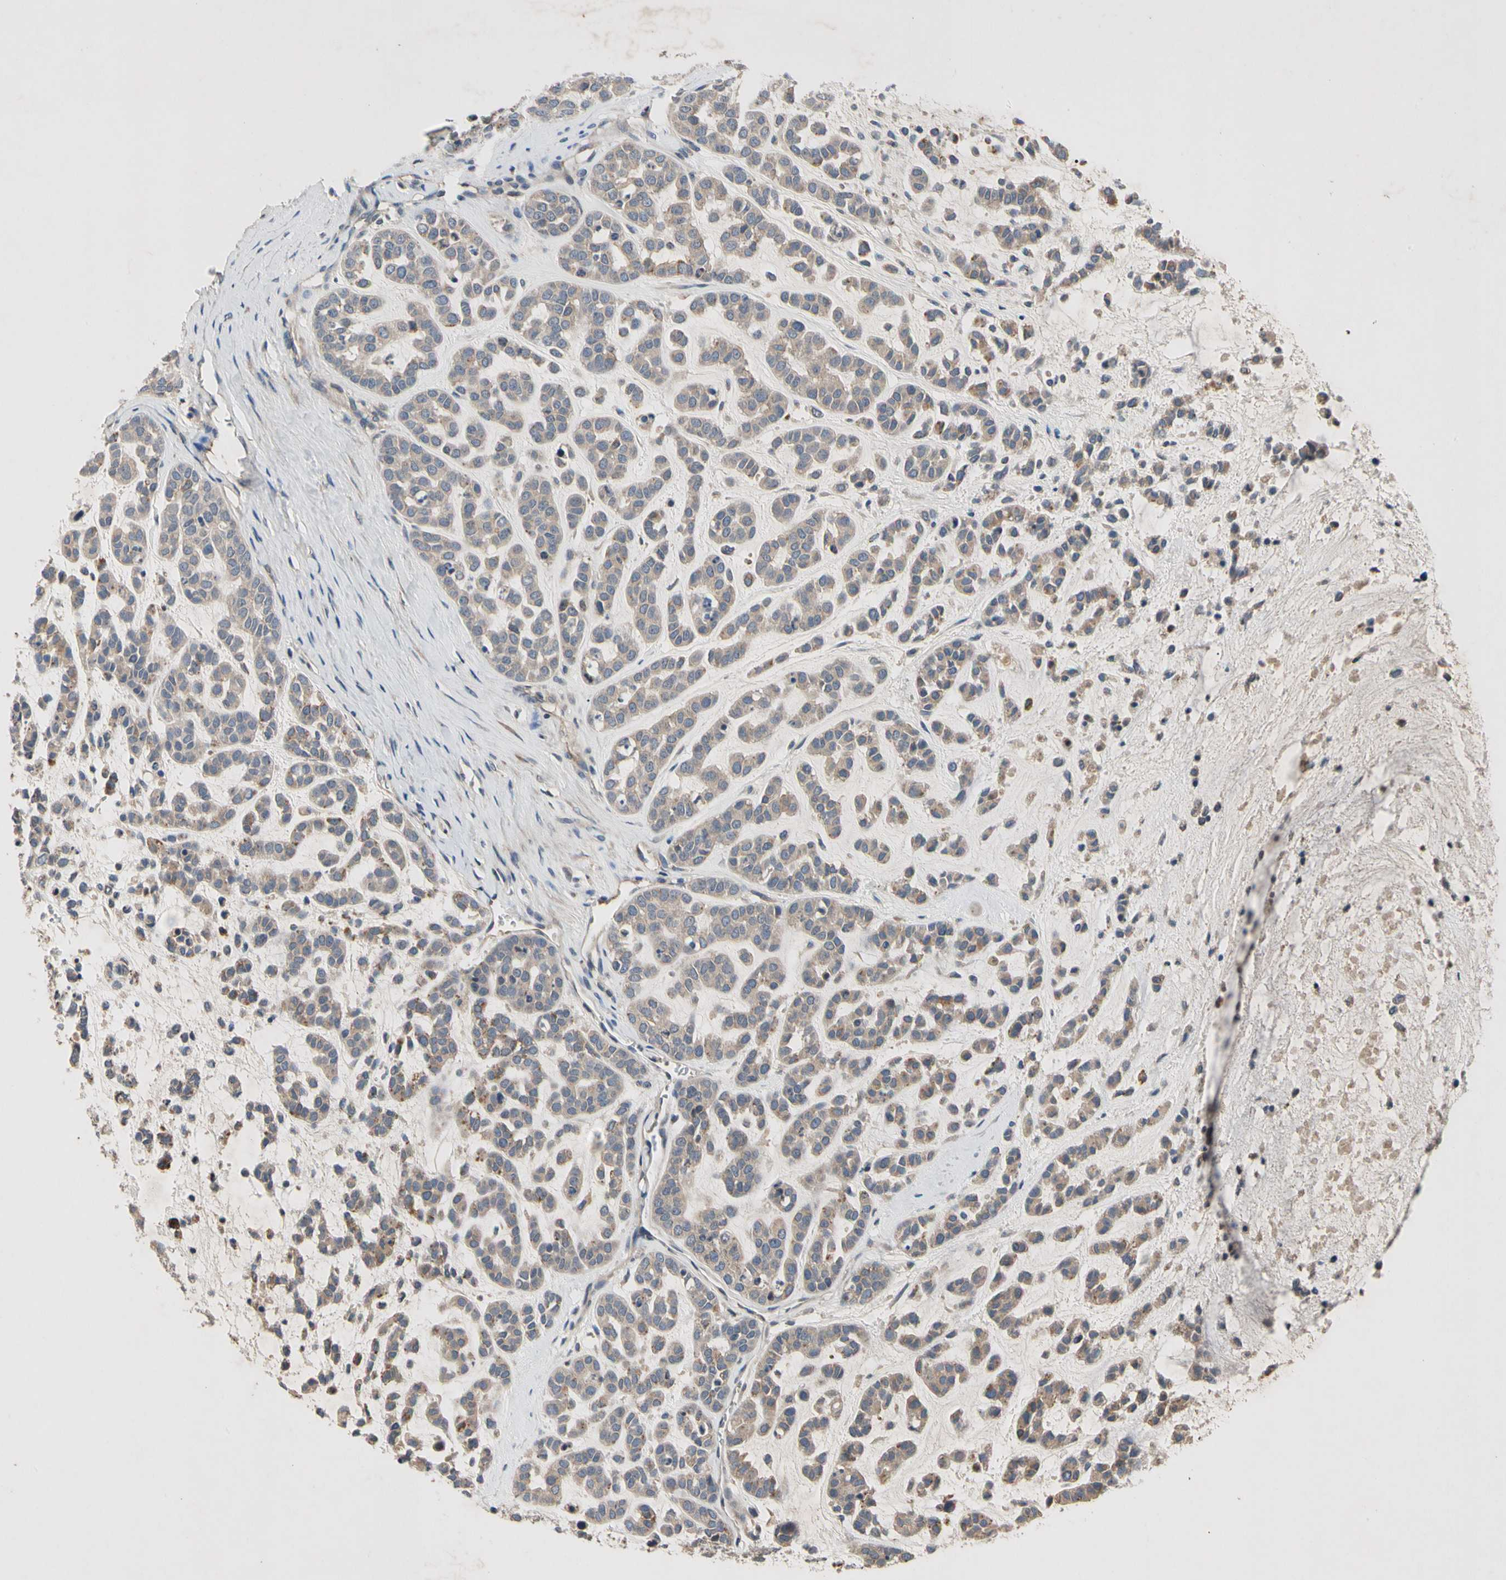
{"staining": {"intensity": "weak", "quantity": "25%-75%", "location": "cytoplasmic/membranous"}, "tissue": "head and neck cancer", "cell_type": "Tumor cells", "image_type": "cancer", "snomed": [{"axis": "morphology", "description": "Adenocarcinoma, NOS"}, {"axis": "morphology", "description": "Adenoma, NOS"}, {"axis": "topography", "description": "Head-Neck"}], "caption": "A micrograph showing weak cytoplasmic/membranous expression in about 25%-75% of tumor cells in head and neck adenocarcinoma, as visualized by brown immunohistochemical staining.", "gene": "CRTAC1", "patient": {"sex": "female", "age": 55}}